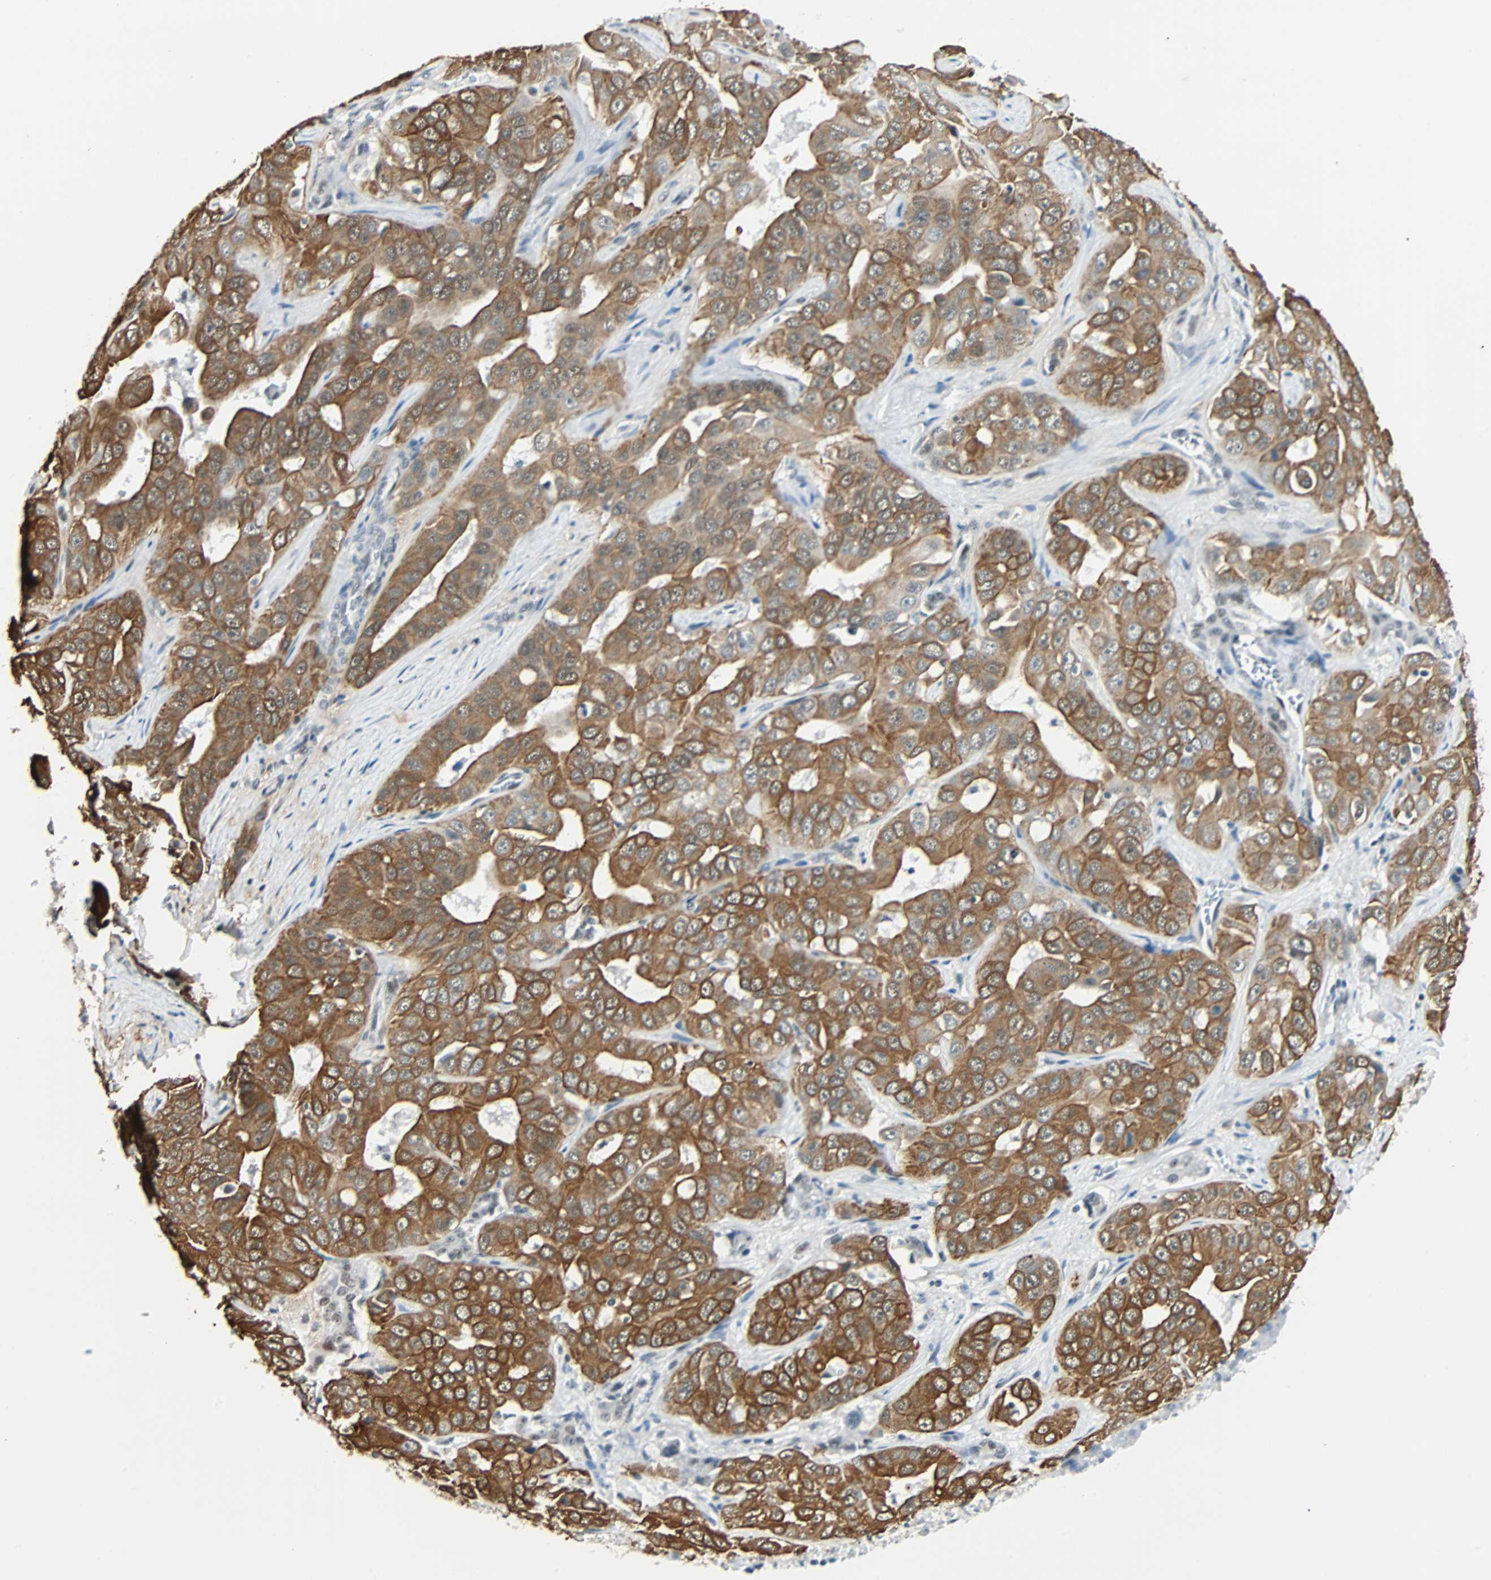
{"staining": {"intensity": "strong", "quantity": ">75%", "location": "cytoplasmic/membranous"}, "tissue": "liver cancer", "cell_type": "Tumor cells", "image_type": "cancer", "snomed": [{"axis": "morphology", "description": "Cholangiocarcinoma"}, {"axis": "topography", "description": "Liver"}], "caption": "Protein analysis of cholangiocarcinoma (liver) tissue demonstrates strong cytoplasmic/membranous positivity in approximately >75% of tumor cells.", "gene": "NELFE", "patient": {"sex": "female", "age": 52}}